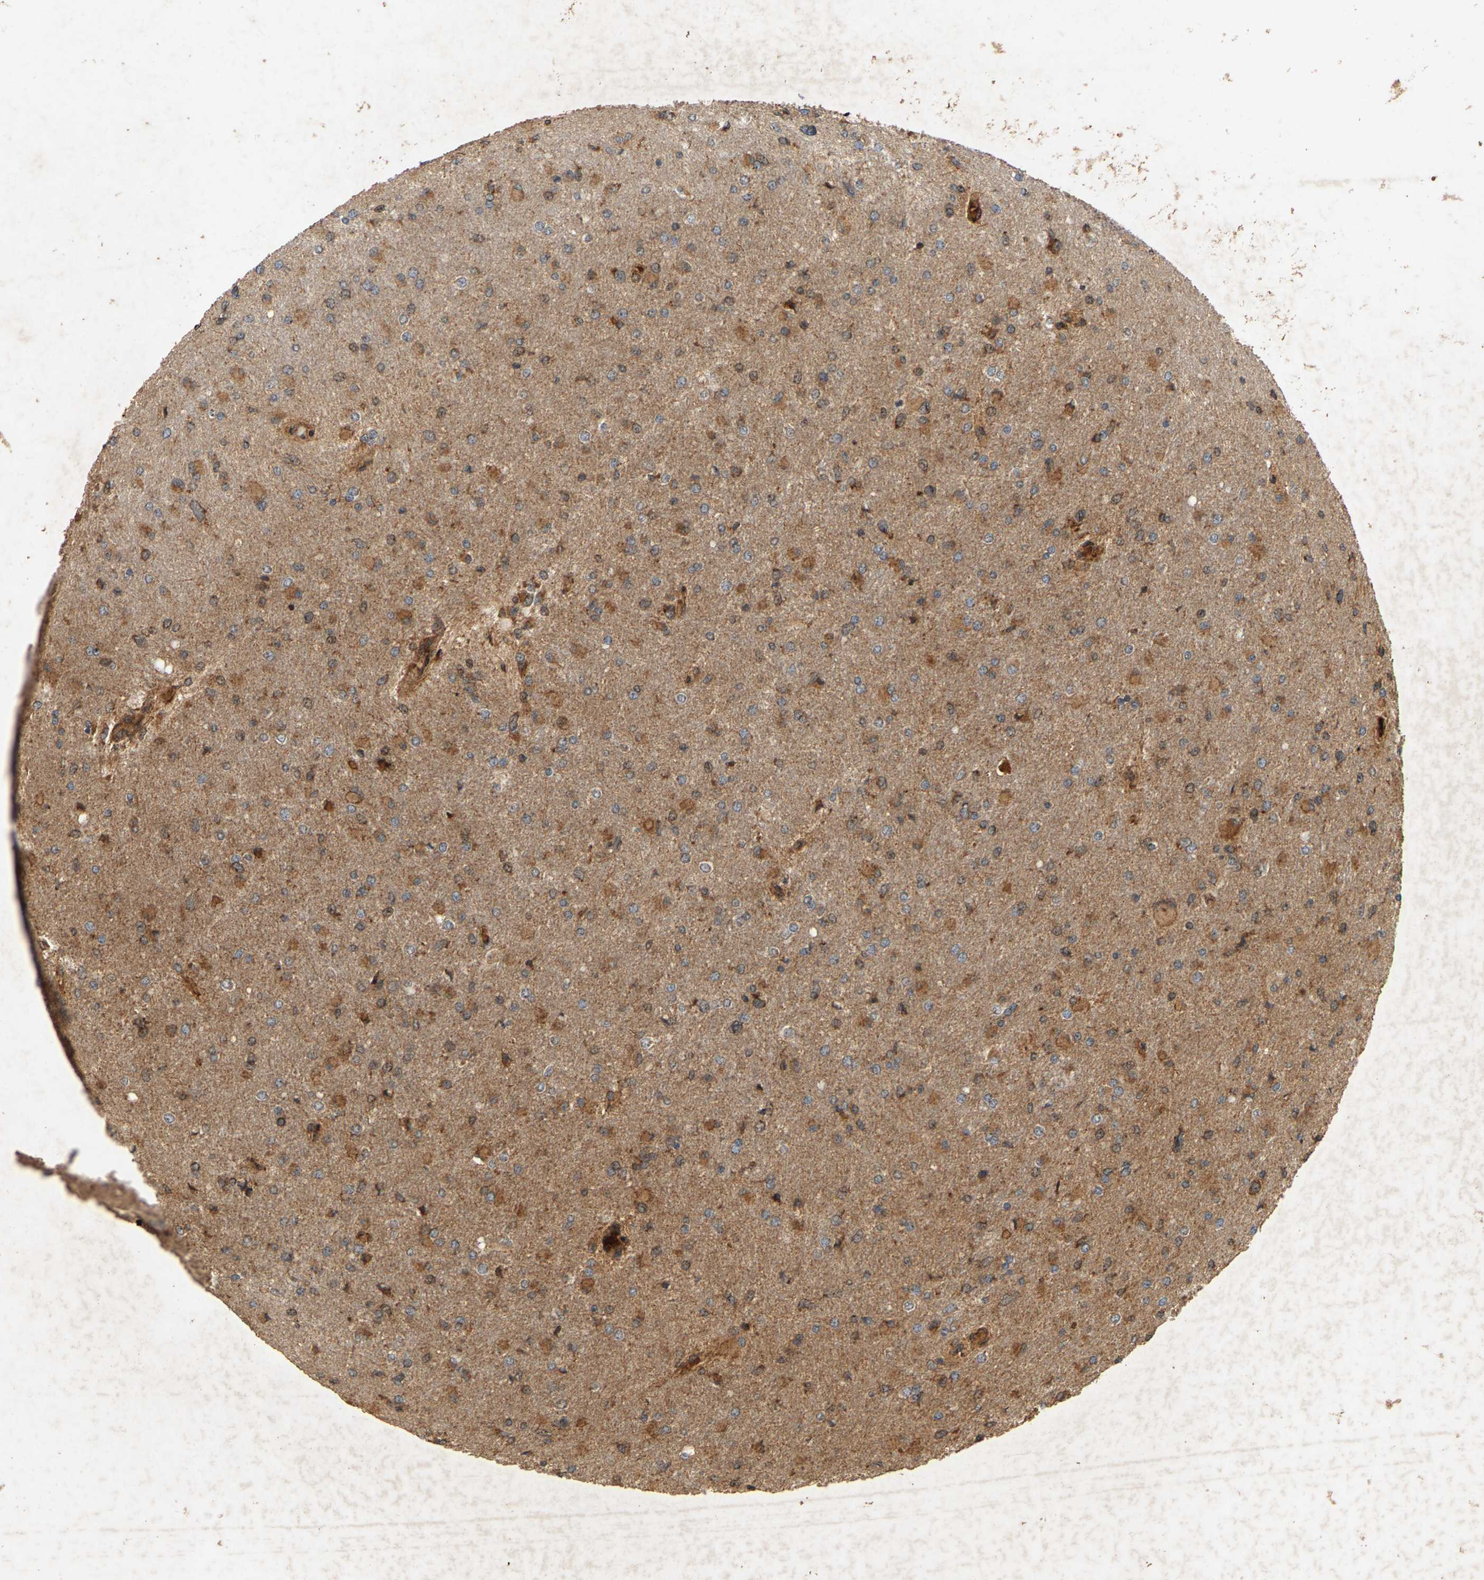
{"staining": {"intensity": "weak", "quantity": ">75%", "location": "cytoplasmic/membranous"}, "tissue": "glioma", "cell_type": "Tumor cells", "image_type": "cancer", "snomed": [{"axis": "morphology", "description": "Glioma, malignant, High grade"}, {"axis": "topography", "description": "Cerebral cortex"}], "caption": "Immunohistochemical staining of malignant glioma (high-grade) exhibits weak cytoplasmic/membranous protein expression in approximately >75% of tumor cells.", "gene": "CIDEC", "patient": {"sex": "female", "age": 36}}